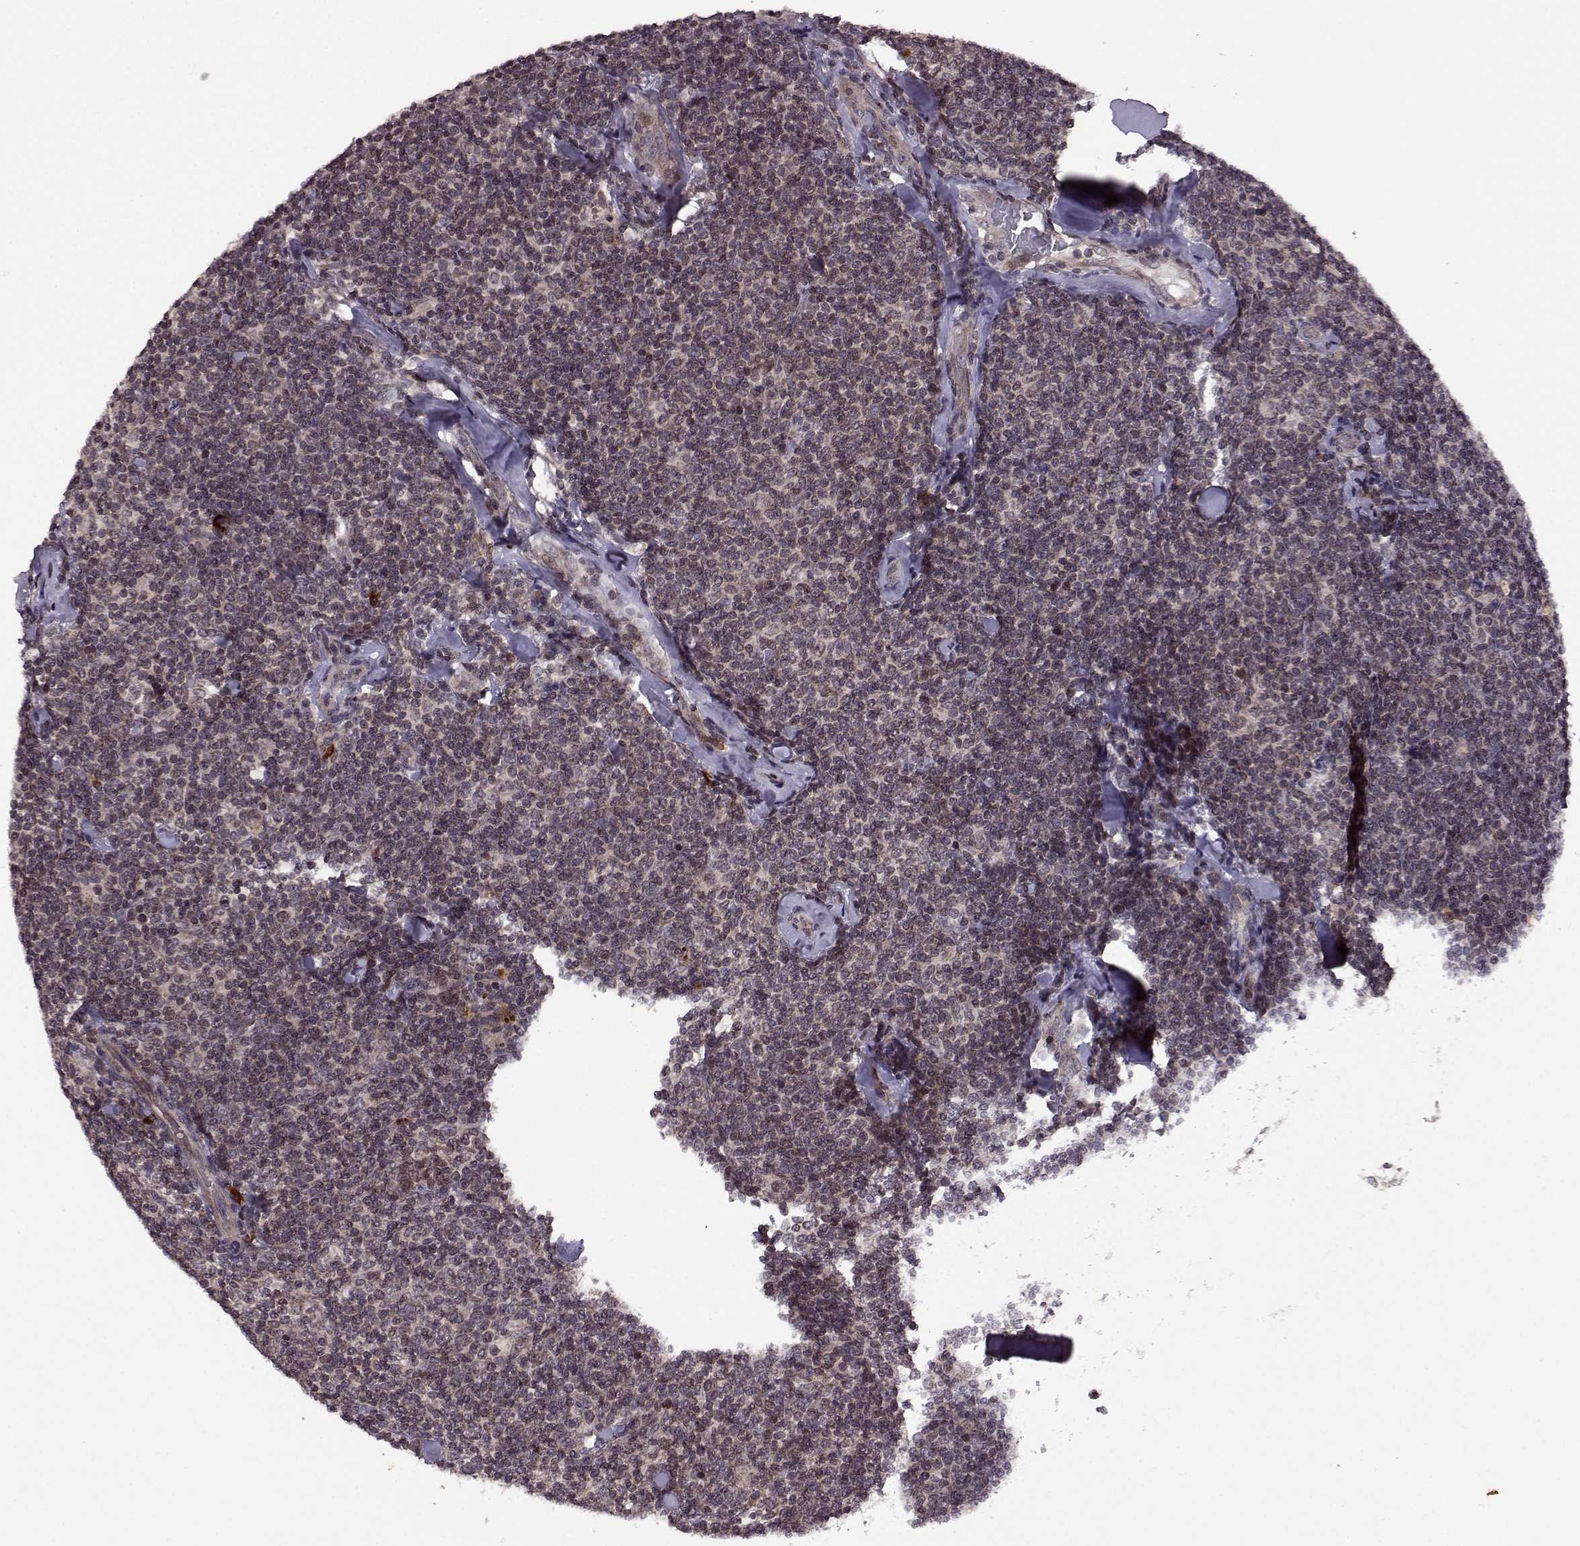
{"staining": {"intensity": "negative", "quantity": "none", "location": "none"}, "tissue": "lymphoma", "cell_type": "Tumor cells", "image_type": "cancer", "snomed": [{"axis": "morphology", "description": "Malignant lymphoma, non-Hodgkin's type, Low grade"}, {"axis": "topography", "description": "Lymph node"}], "caption": "Tumor cells show no significant protein positivity in low-grade malignant lymphoma, non-Hodgkin's type.", "gene": "TRMU", "patient": {"sex": "female", "age": 56}}